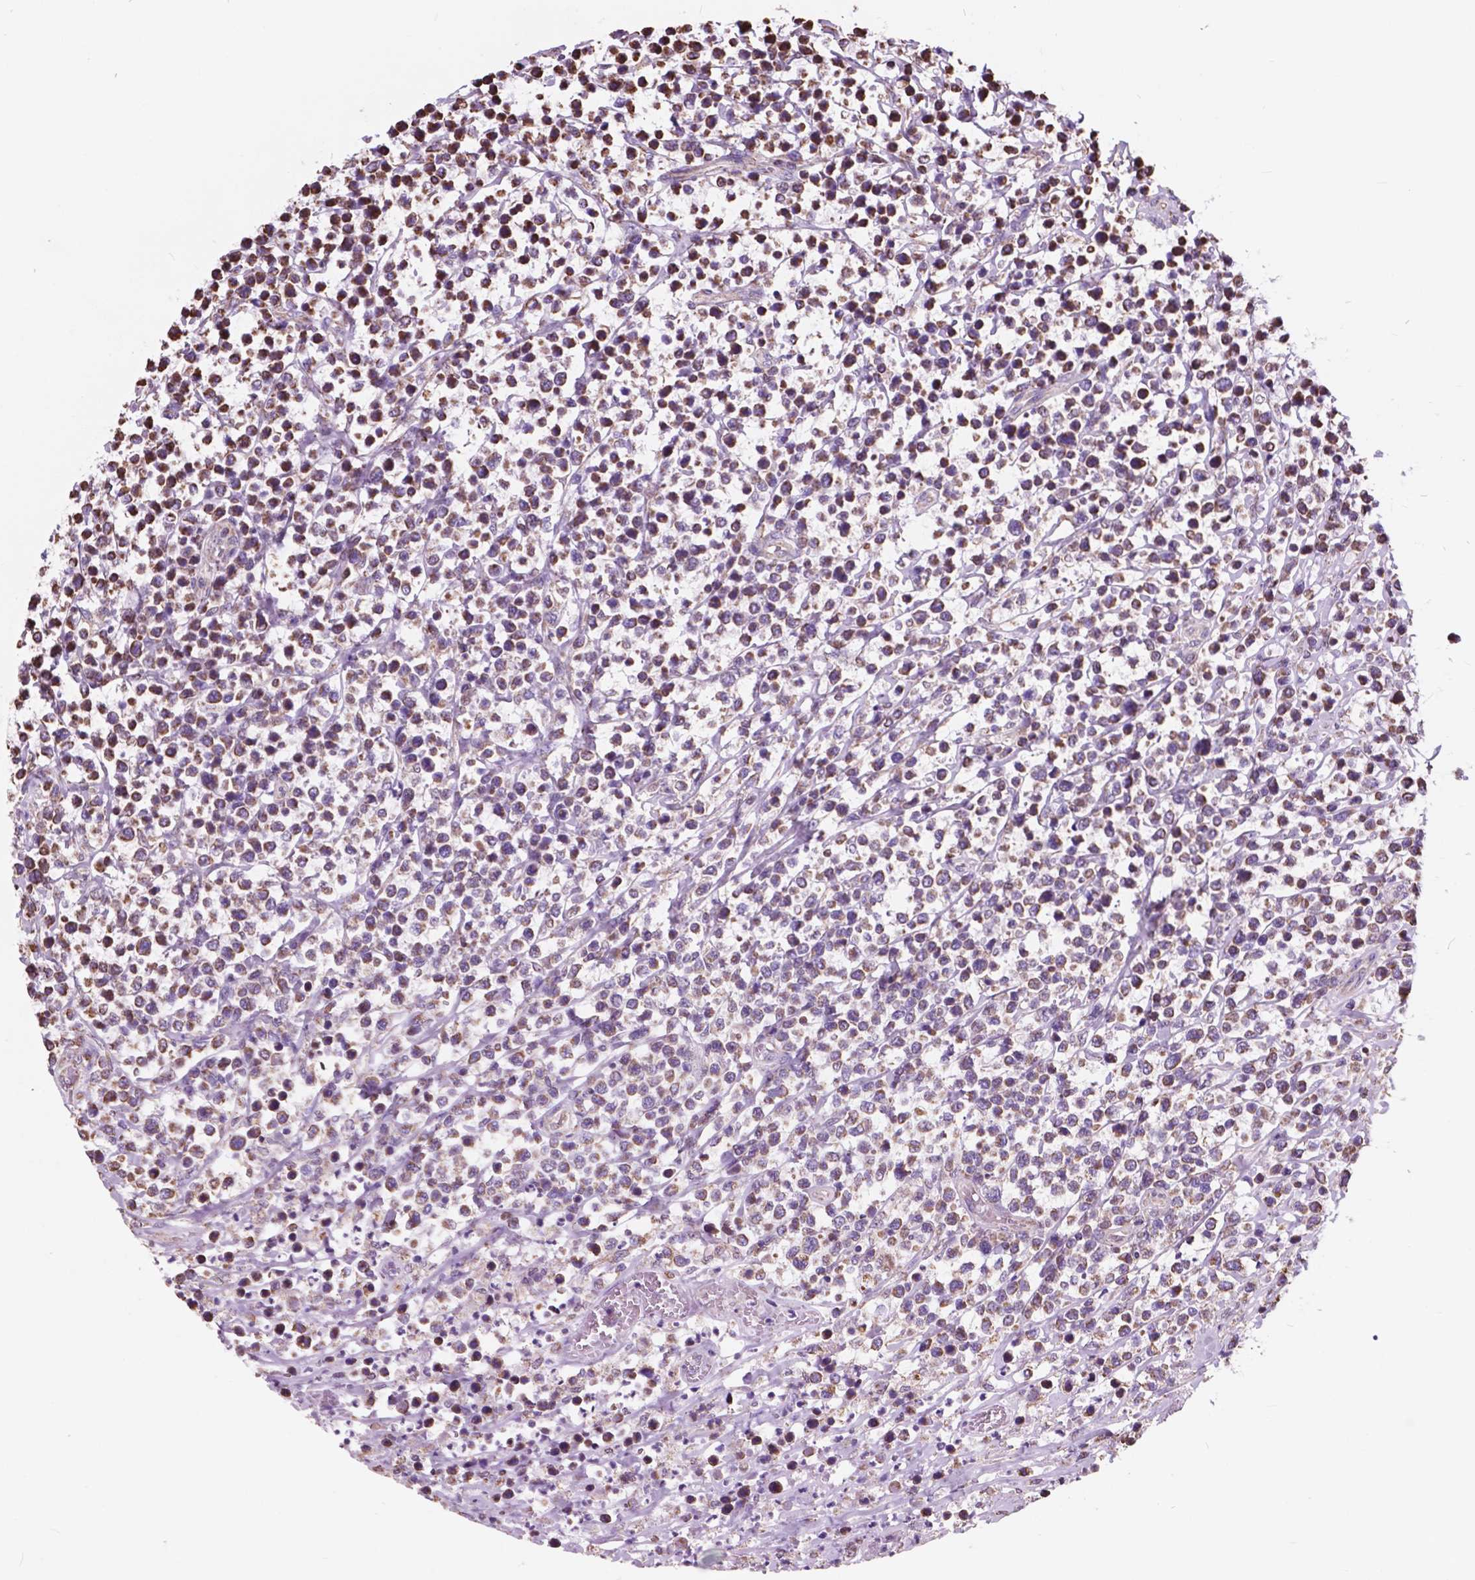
{"staining": {"intensity": "moderate", "quantity": "25%-75%", "location": "cytoplasmic/membranous"}, "tissue": "lymphoma", "cell_type": "Tumor cells", "image_type": "cancer", "snomed": [{"axis": "morphology", "description": "Malignant lymphoma, non-Hodgkin's type, High grade"}, {"axis": "topography", "description": "Soft tissue"}], "caption": "This is a photomicrograph of immunohistochemistry staining of high-grade malignant lymphoma, non-Hodgkin's type, which shows moderate staining in the cytoplasmic/membranous of tumor cells.", "gene": "SCOC", "patient": {"sex": "female", "age": 56}}